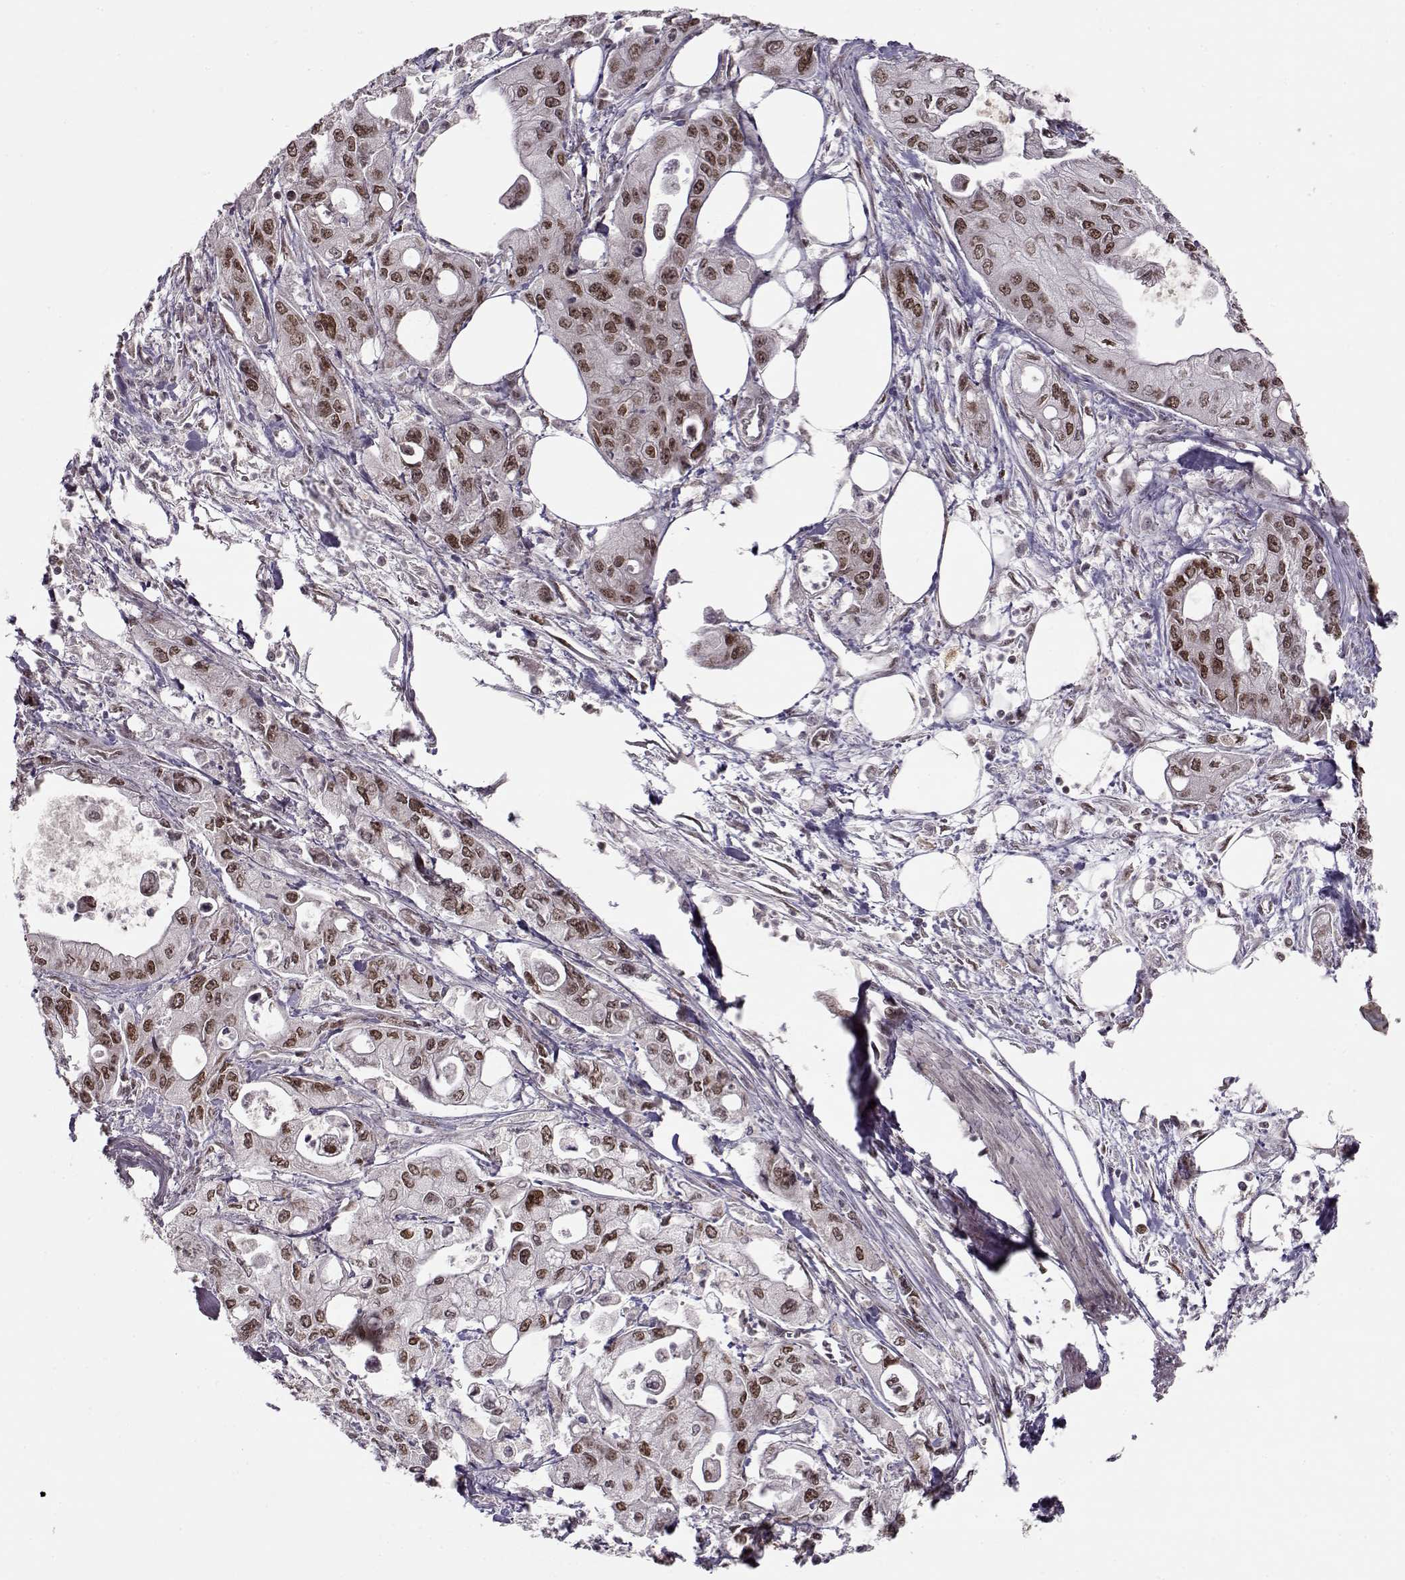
{"staining": {"intensity": "moderate", "quantity": ">75%", "location": "nuclear"}, "tissue": "pancreatic cancer", "cell_type": "Tumor cells", "image_type": "cancer", "snomed": [{"axis": "morphology", "description": "Adenocarcinoma, NOS"}, {"axis": "topography", "description": "Pancreas"}], "caption": "An image of pancreatic adenocarcinoma stained for a protein displays moderate nuclear brown staining in tumor cells. (brown staining indicates protein expression, while blue staining denotes nuclei).", "gene": "RAI1", "patient": {"sex": "male", "age": 70}}